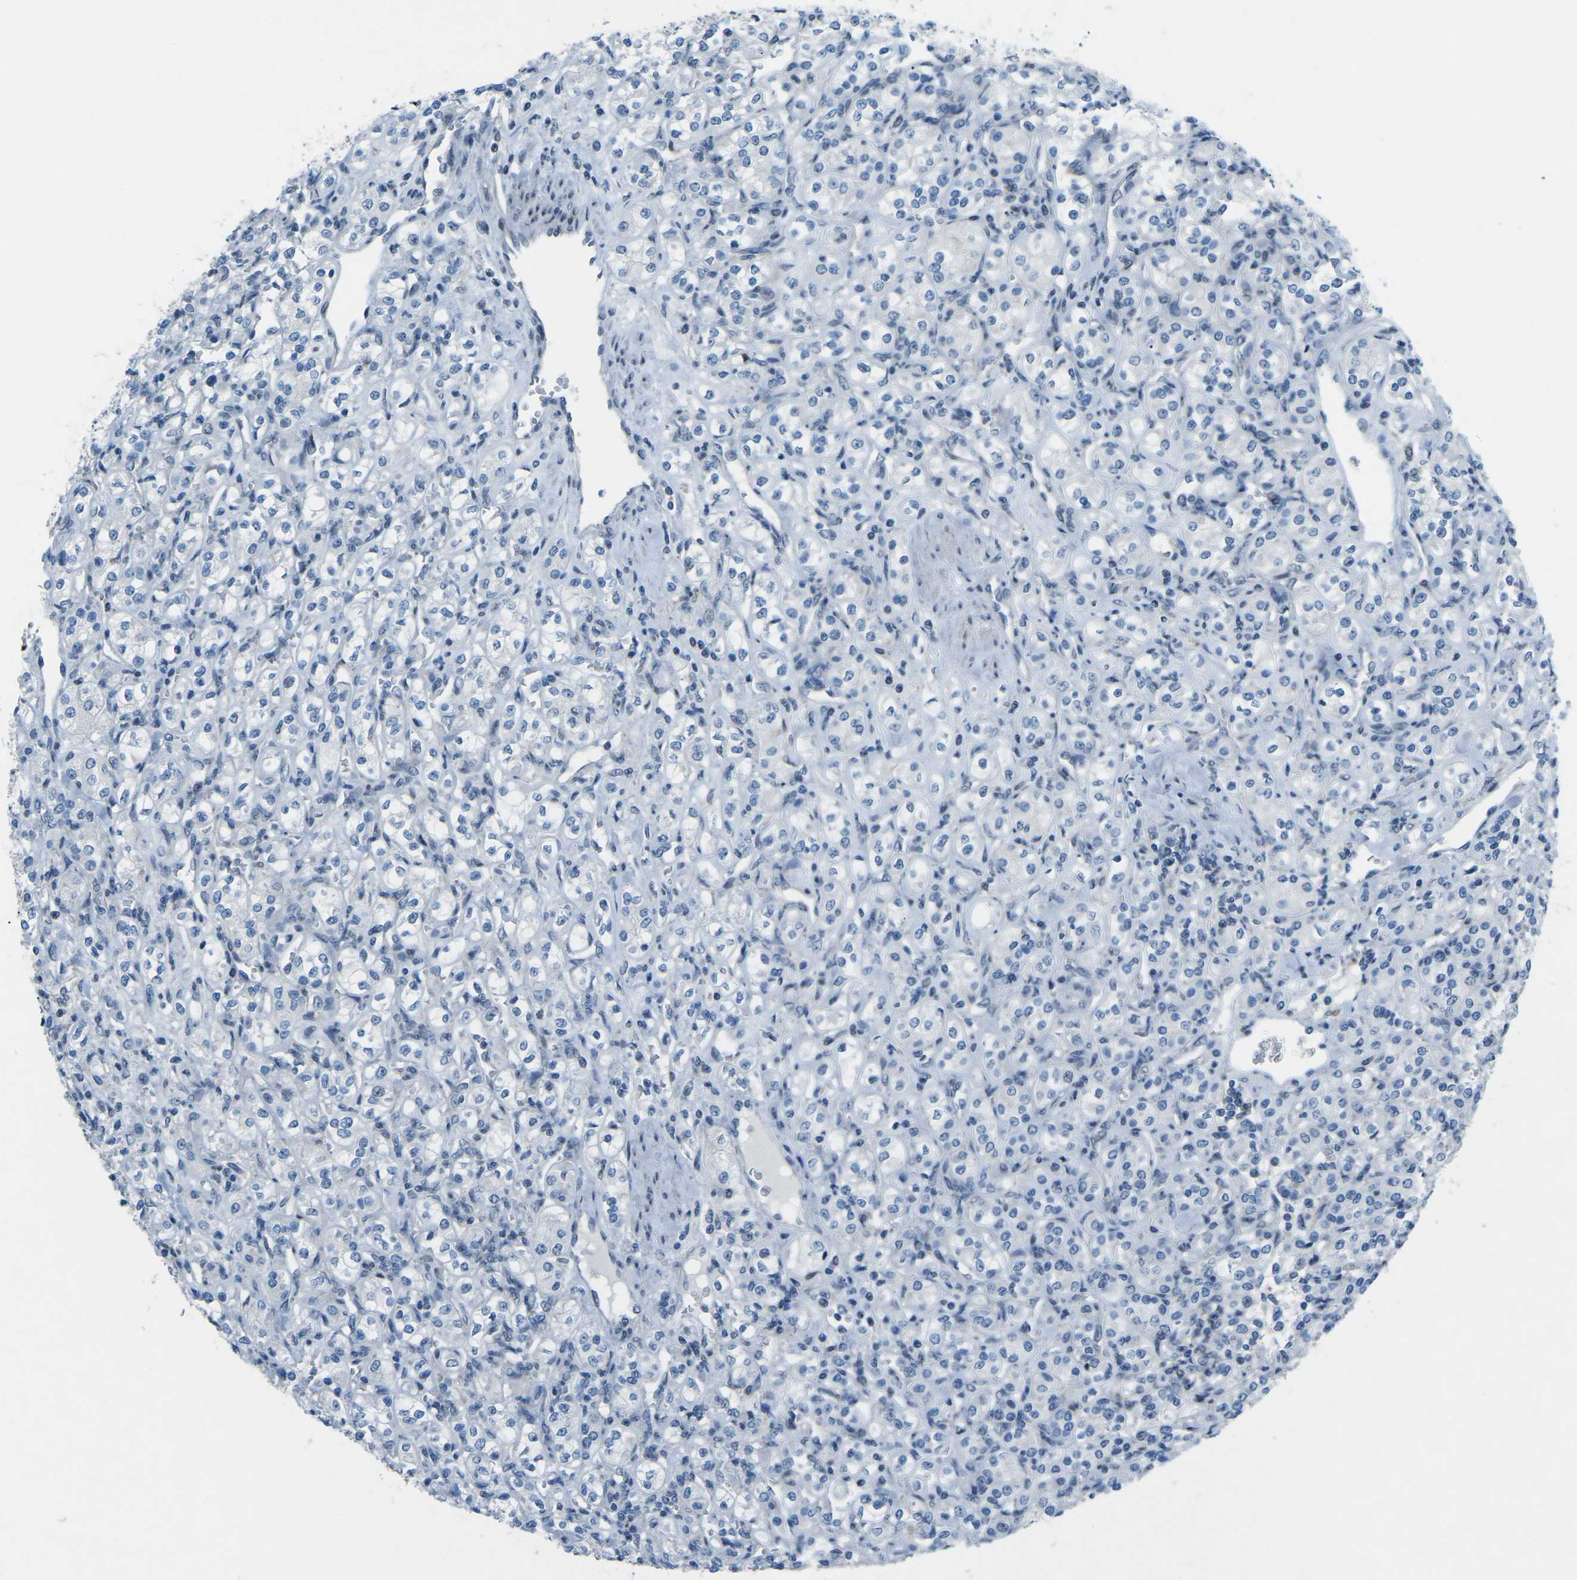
{"staining": {"intensity": "negative", "quantity": "none", "location": "none"}, "tissue": "renal cancer", "cell_type": "Tumor cells", "image_type": "cancer", "snomed": [{"axis": "morphology", "description": "Adenocarcinoma, NOS"}, {"axis": "topography", "description": "Kidney"}], "caption": "This image is of renal adenocarcinoma stained with immunohistochemistry (IHC) to label a protein in brown with the nuclei are counter-stained blue. There is no positivity in tumor cells.", "gene": "MBNL1", "patient": {"sex": "male", "age": 77}}